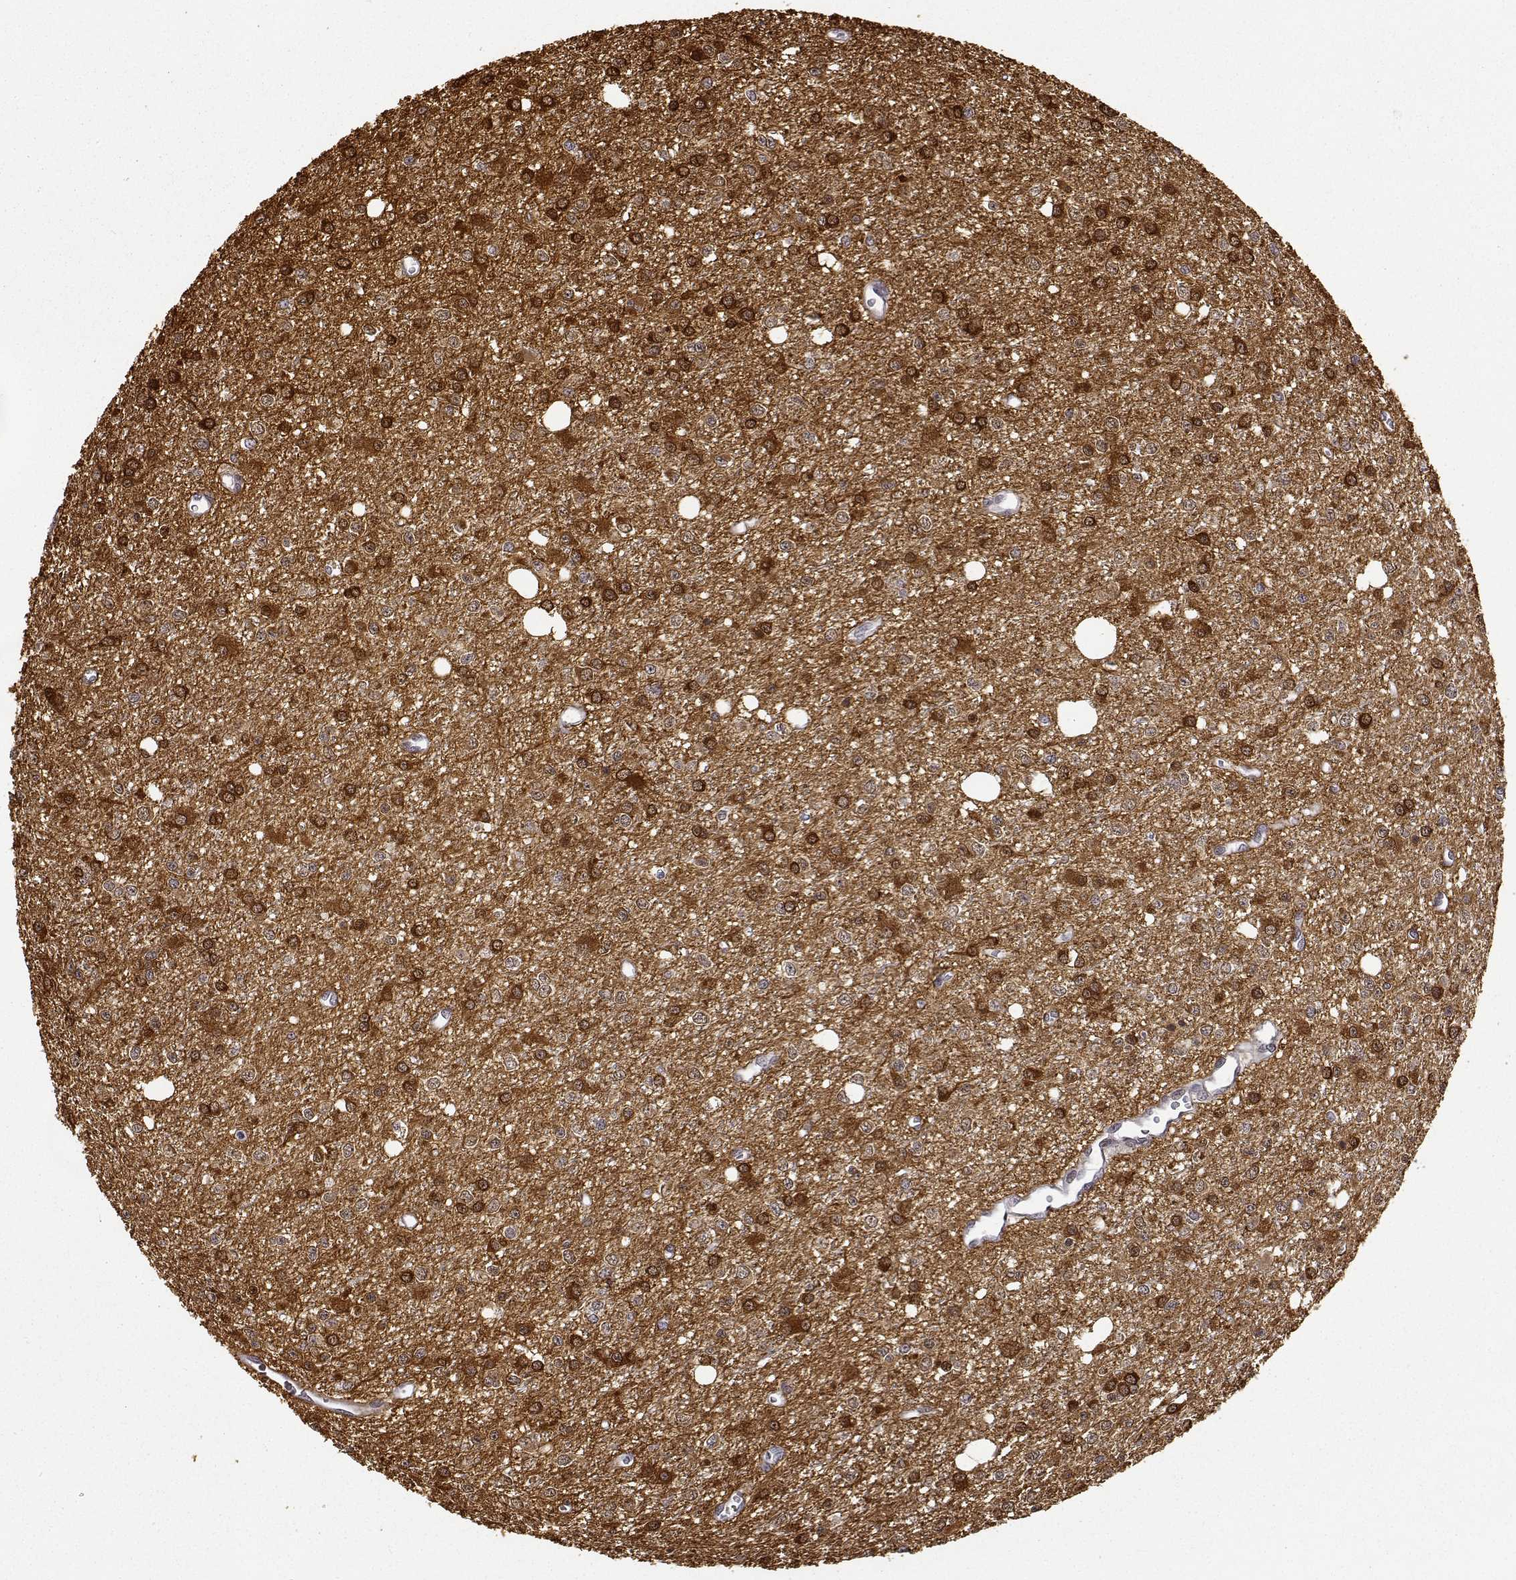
{"staining": {"intensity": "strong", "quantity": ">75%", "location": "cytoplasmic/membranous"}, "tissue": "glioma", "cell_type": "Tumor cells", "image_type": "cancer", "snomed": [{"axis": "morphology", "description": "Glioma, malignant, Low grade"}, {"axis": "topography", "description": "Brain"}], "caption": "Low-grade glioma (malignant) stained for a protein (brown) displays strong cytoplasmic/membranous positive expression in approximately >75% of tumor cells.", "gene": "PHGDH", "patient": {"sex": "female", "age": 45}}